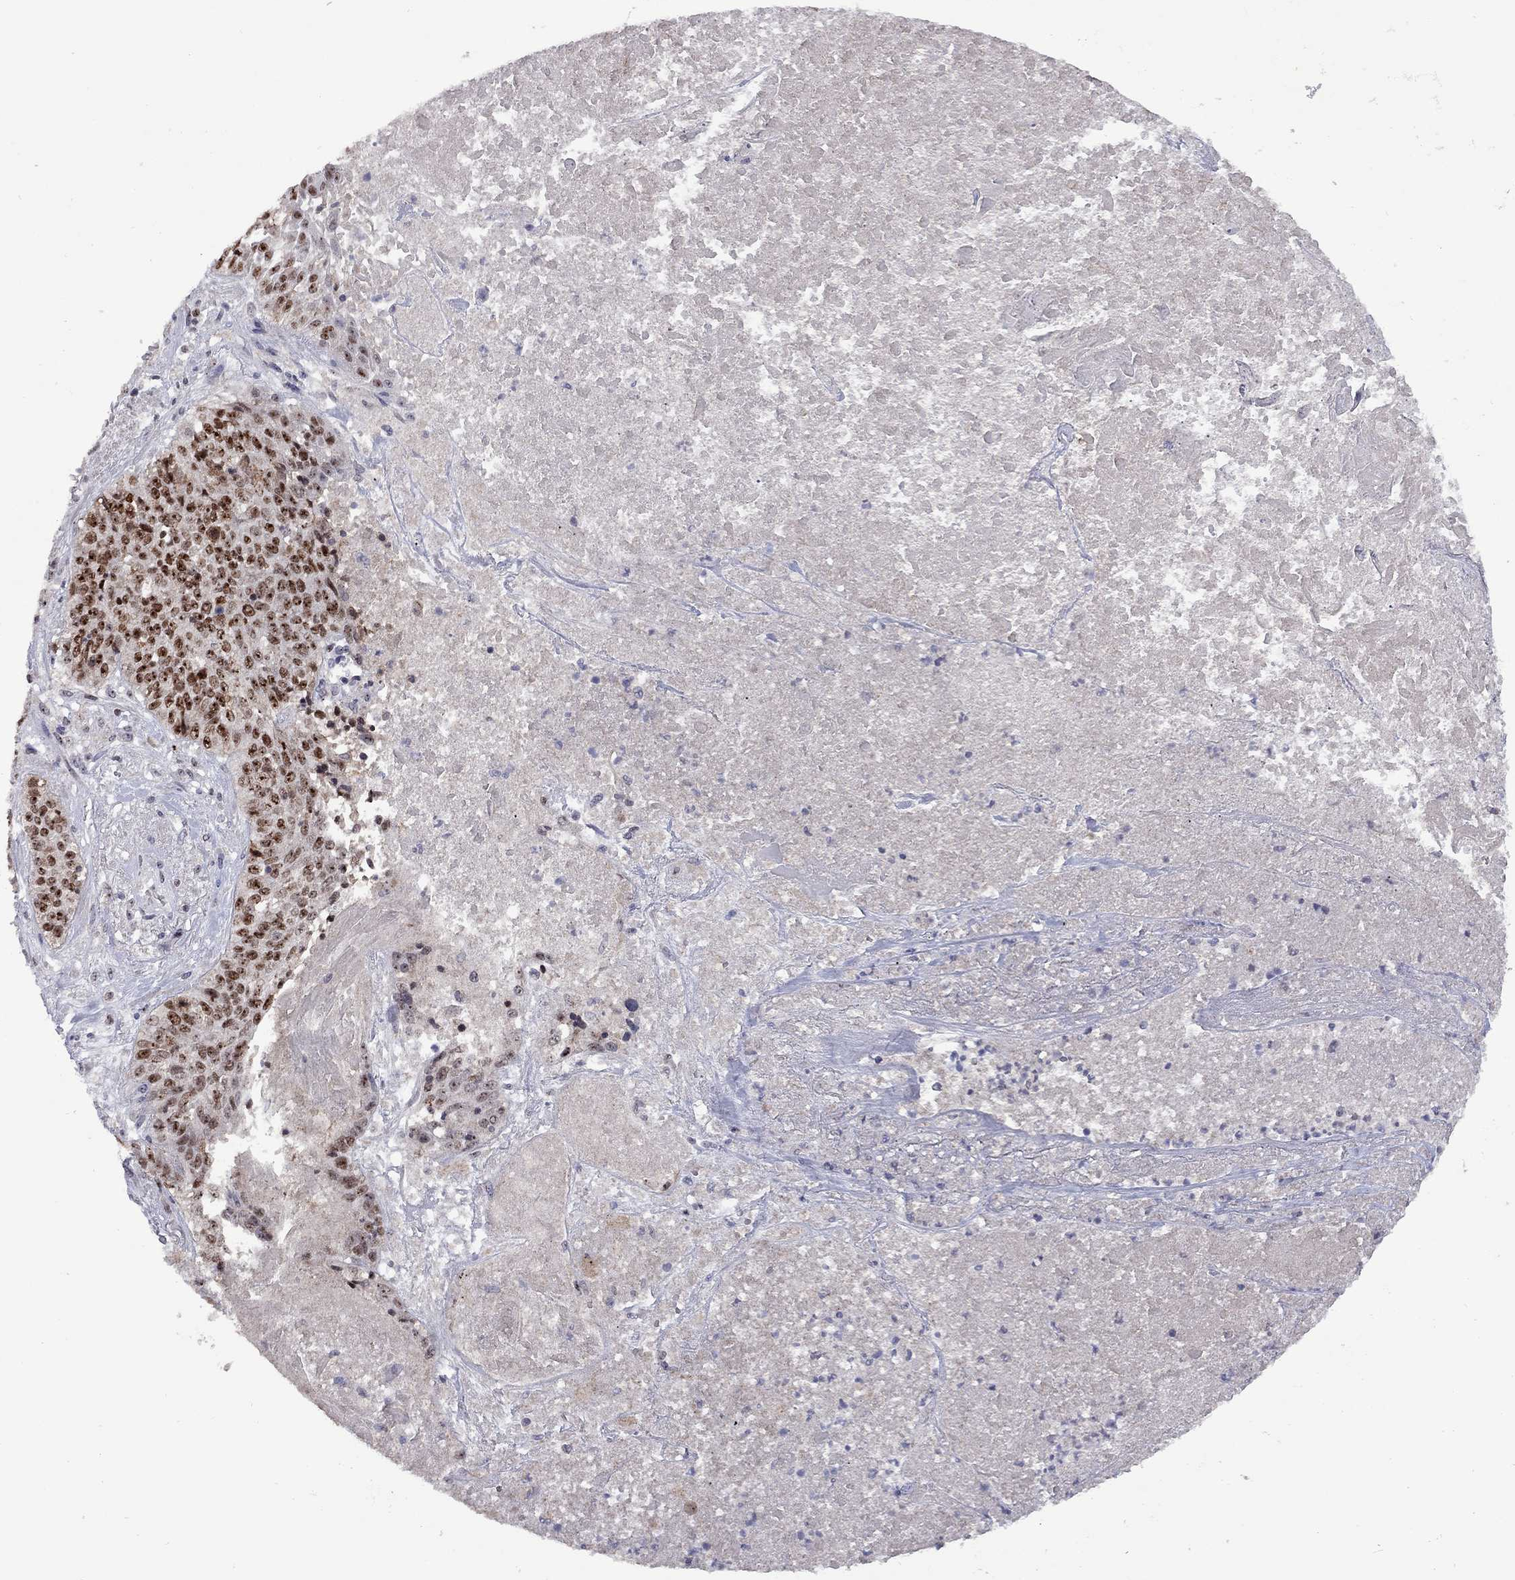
{"staining": {"intensity": "strong", "quantity": ">75%", "location": "nuclear"}, "tissue": "lung cancer", "cell_type": "Tumor cells", "image_type": "cancer", "snomed": [{"axis": "morphology", "description": "Squamous cell carcinoma, NOS"}, {"axis": "topography", "description": "Lung"}], "caption": "Squamous cell carcinoma (lung) was stained to show a protein in brown. There is high levels of strong nuclear positivity in about >75% of tumor cells.", "gene": "SPOUT1", "patient": {"sex": "male", "age": 64}}